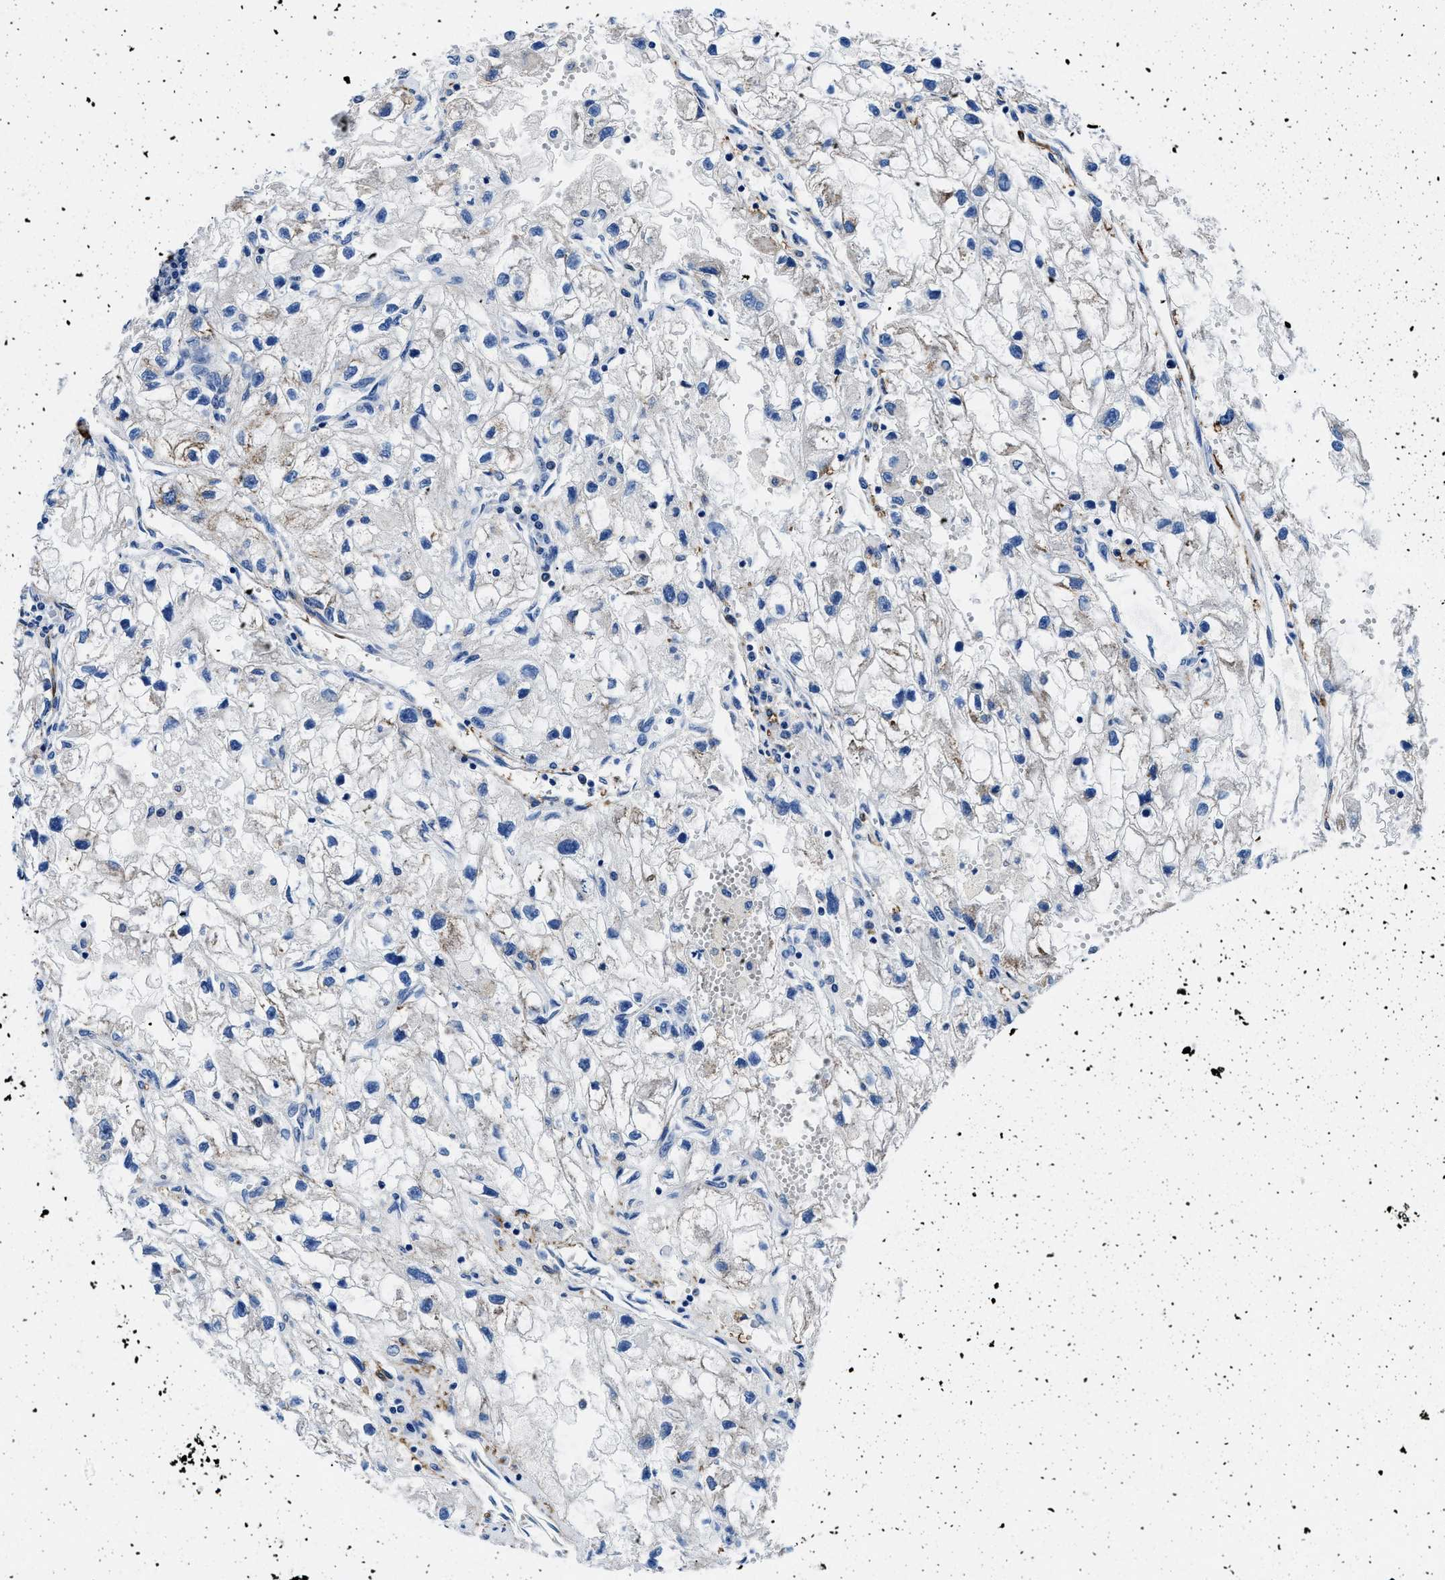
{"staining": {"intensity": "negative", "quantity": "none", "location": "none"}, "tissue": "renal cancer", "cell_type": "Tumor cells", "image_type": "cancer", "snomed": [{"axis": "morphology", "description": "Adenocarcinoma, NOS"}, {"axis": "topography", "description": "Kidney"}], "caption": "Tumor cells show no significant expression in renal cancer.", "gene": "TEX261", "patient": {"sex": "female", "age": 70}}